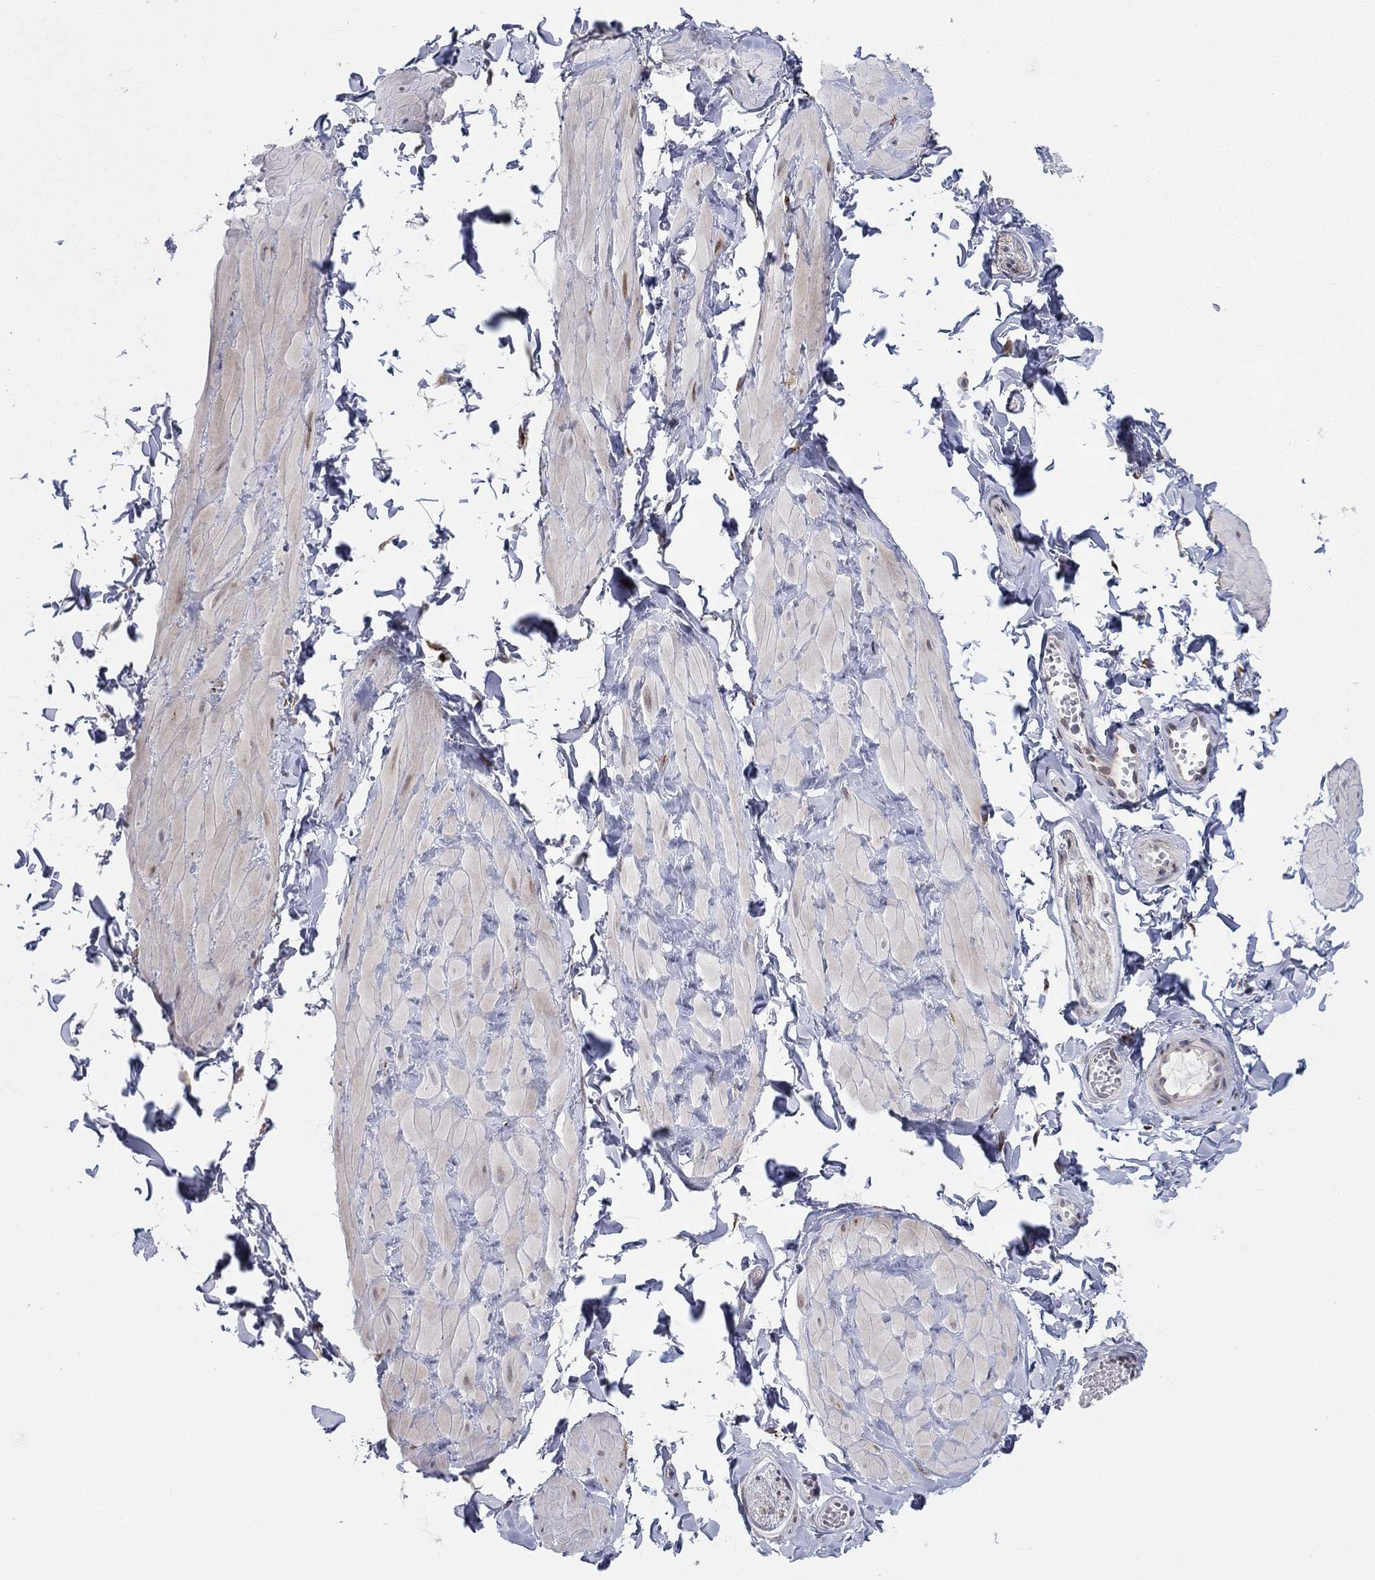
{"staining": {"intensity": "negative", "quantity": "none", "location": "none"}, "tissue": "adipose tissue", "cell_type": "Adipocytes", "image_type": "normal", "snomed": [{"axis": "morphology", "description": "Normal tissue, NOS"}, {"axis": "topography", "description": "Smooth muscle"}, {"axis": "topography", "description": "Peripheral nerve tissue"}], "caption": "DAB immunohistochemical staining of normal adipose tissue demonstrates no significant expression in adipocytes.", "gene": "TTC21B", "patient": {"sex": "male", "age": 22}}